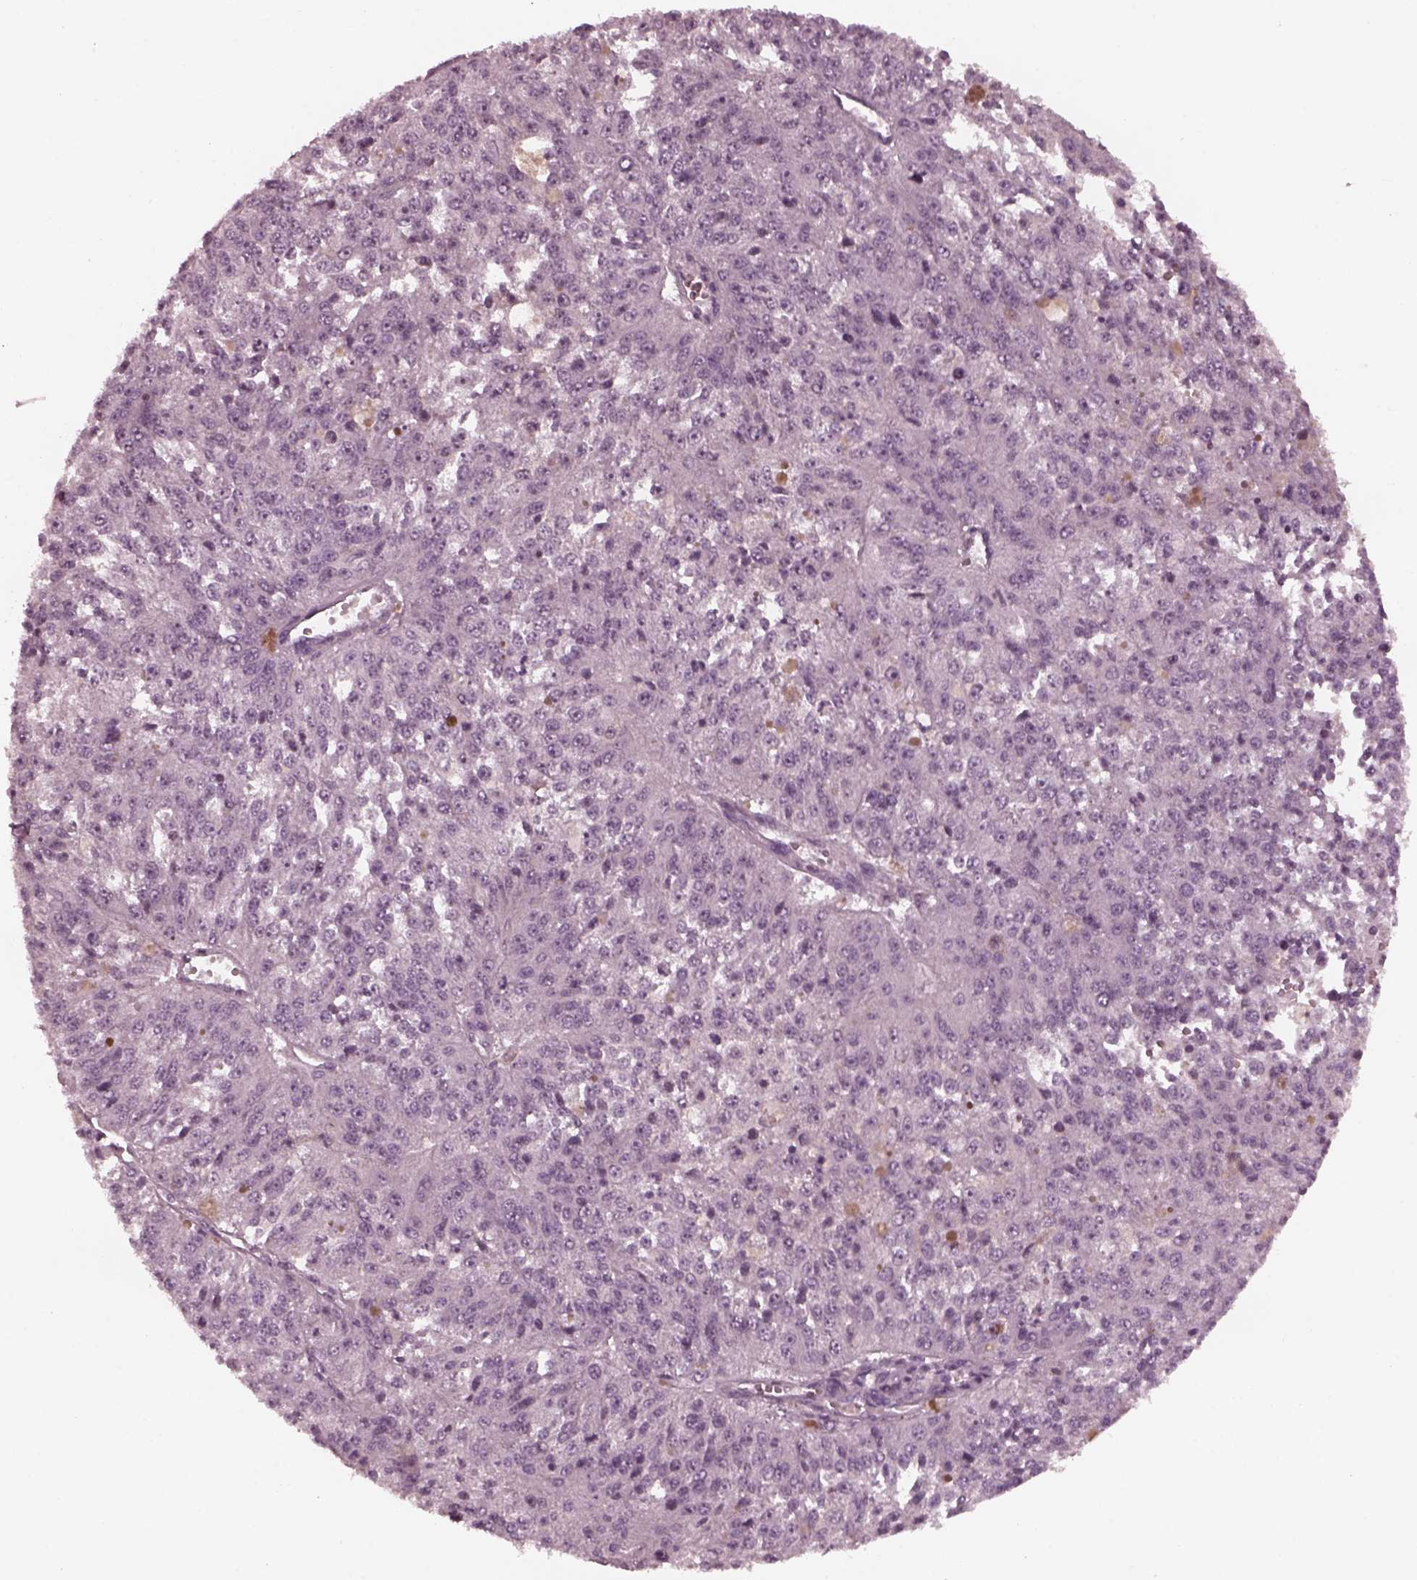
{"staining": {"intensity": "negative", "quantity": "none", "location": "none"}, "tissue": "melanoma", "cell_type": "Tumor cells", "image_type": "cancer", "snomed": [{"axis": "morphology", "description": "Malignant melanoma, Metastatic site"}, {"axis": "topography", "description": "Lymph node"}], "caption": "Tumor cells are negative for protein expression in human melanoma.", "gene": "YY2", "patient": {"sex": "female", "age": 64}}